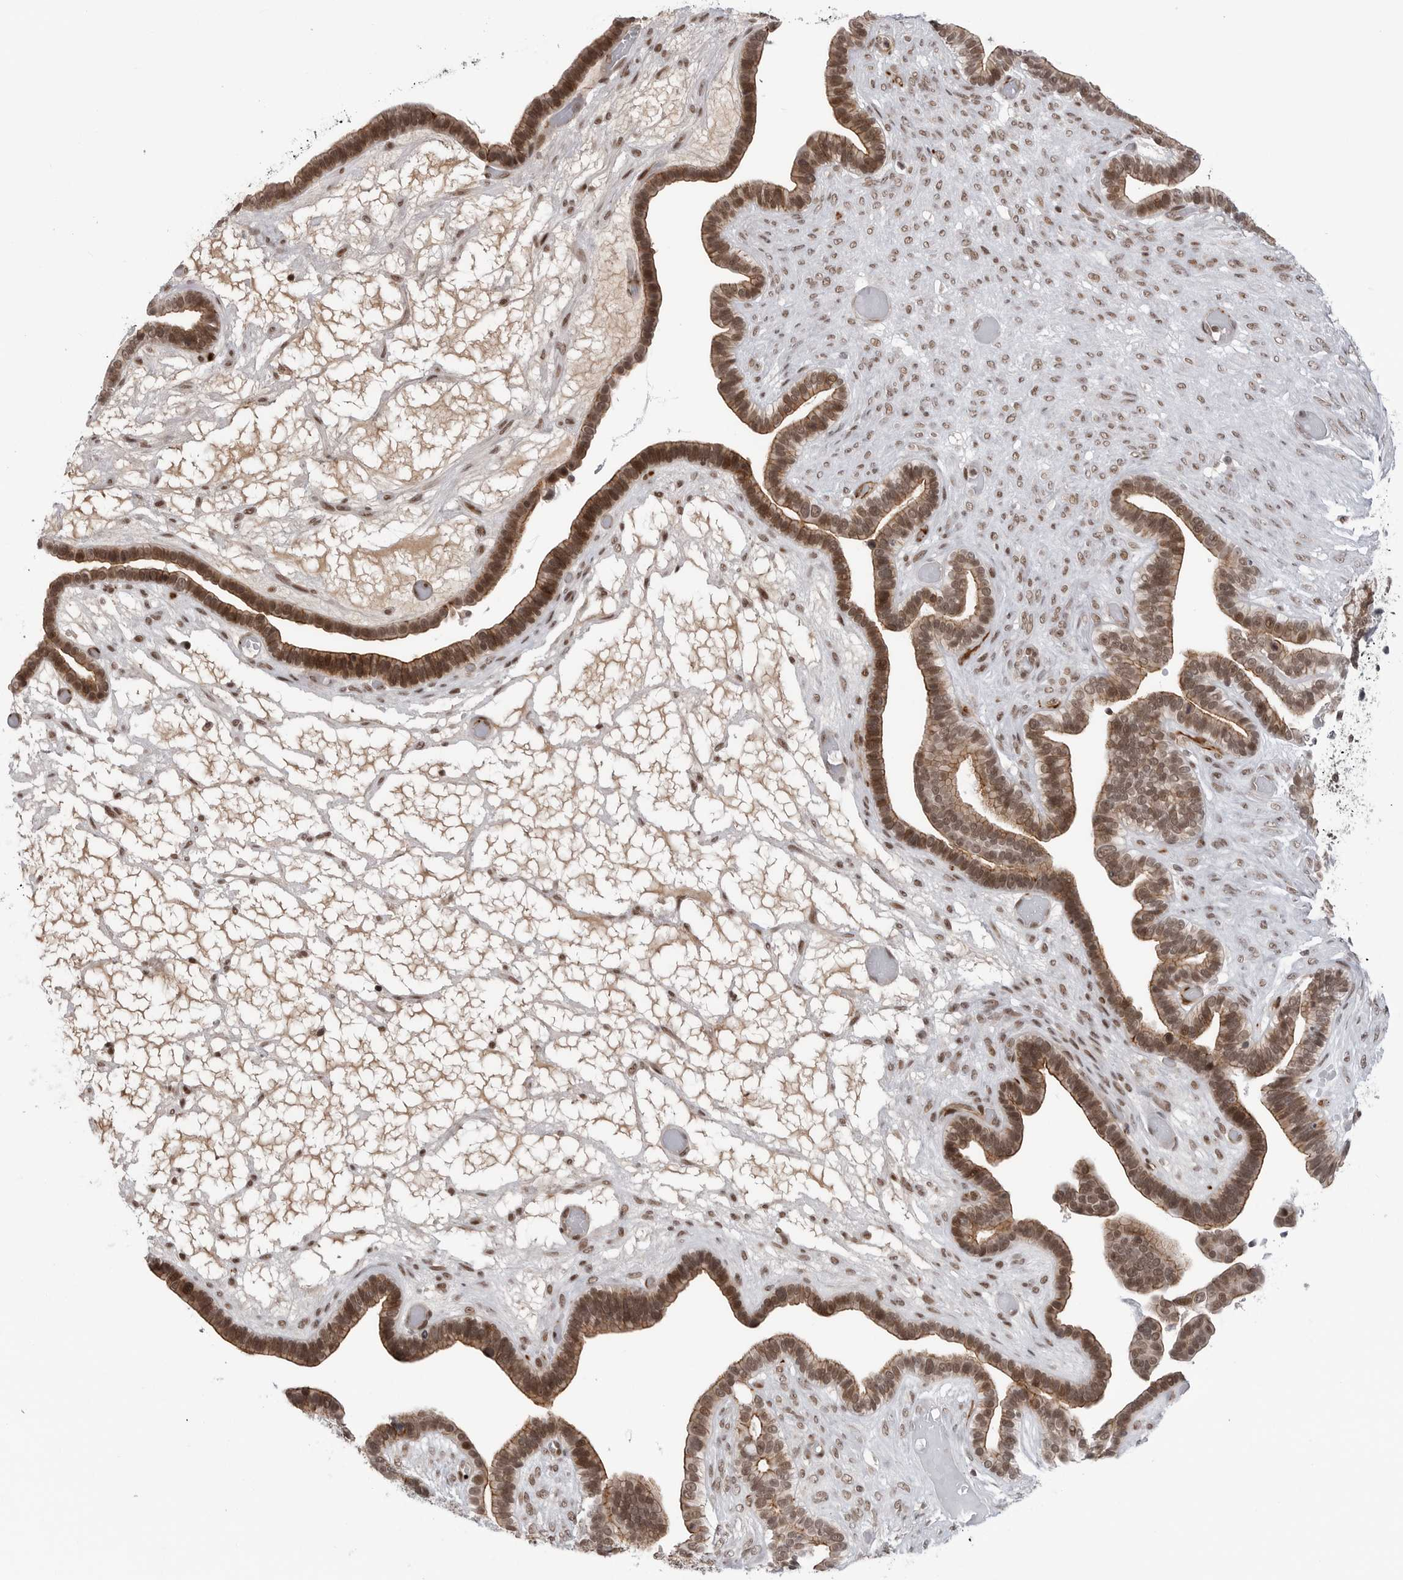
{"staining": {"intensity": "moderate", "quantity": ">75%", "location": "cytoplasmic/membranous,nuclear"}, "tissue": "ovarian cancer", "cell_type": "Tumor cells", "image_type": "cancer", "snomed": [{"axis": "morphology", "description": "Cystadenocarcinoma, serous, NOS"}, {"axis": "topography", "description": "Ovary"}], "caption": "DAB (3,3'-diaminobenzidine) immunohistochemical staining of ovarian cancer exhibits moderate cytoplasmic/membranous and nuclear protein positivity in approximately >75% of tumor cells. The staining is performed using DAB (3,3'-diaminobenzidine) brown chromogen to label protein expression. The nuclei are counter-stained blue using hematoxylin.", "gene": "TRIM66", "patient": {"sex": "female", "age": 56}}